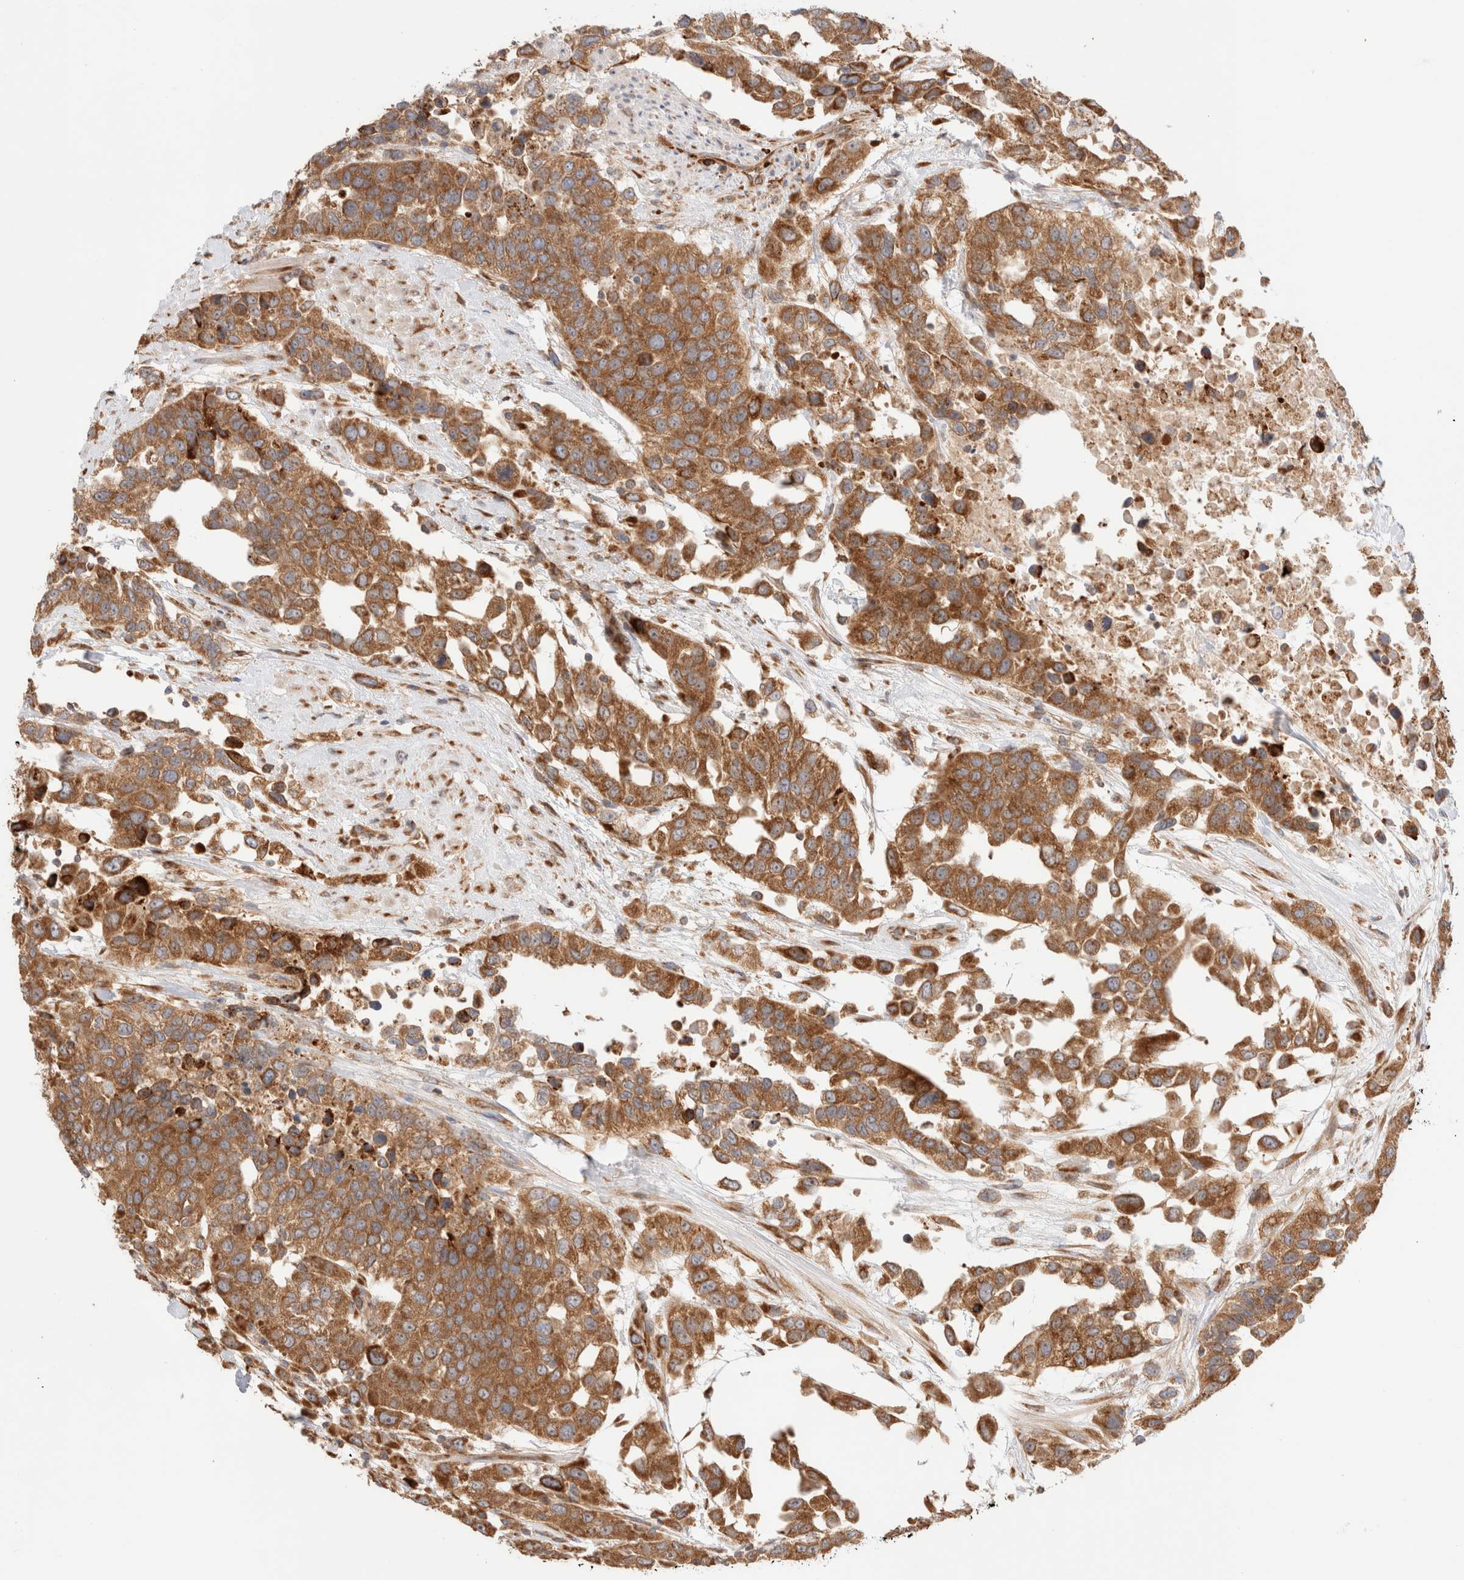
{"staining": {"intensity": "moderate", "quantity": ">75%", "location": "cytoplasmic/membranous"}, "tissue": "urothelial cancer", "cell_type": "Tumor cells", "image_type": "cancer", "snomed": [{"axis": "morphology", "description": "Urothelial carcinoma, High grade"}, {"axis": "topography", "description": "Urinary bladder"}], "caption": "This image shows IHC staining of high-grade urothelial carcinoma, with medium moderate cytoplasmic/membranous positivity in about >75% of tumor cells.", "gene": "UTS2B", "patient": {"sex": "female", "age": 80}}